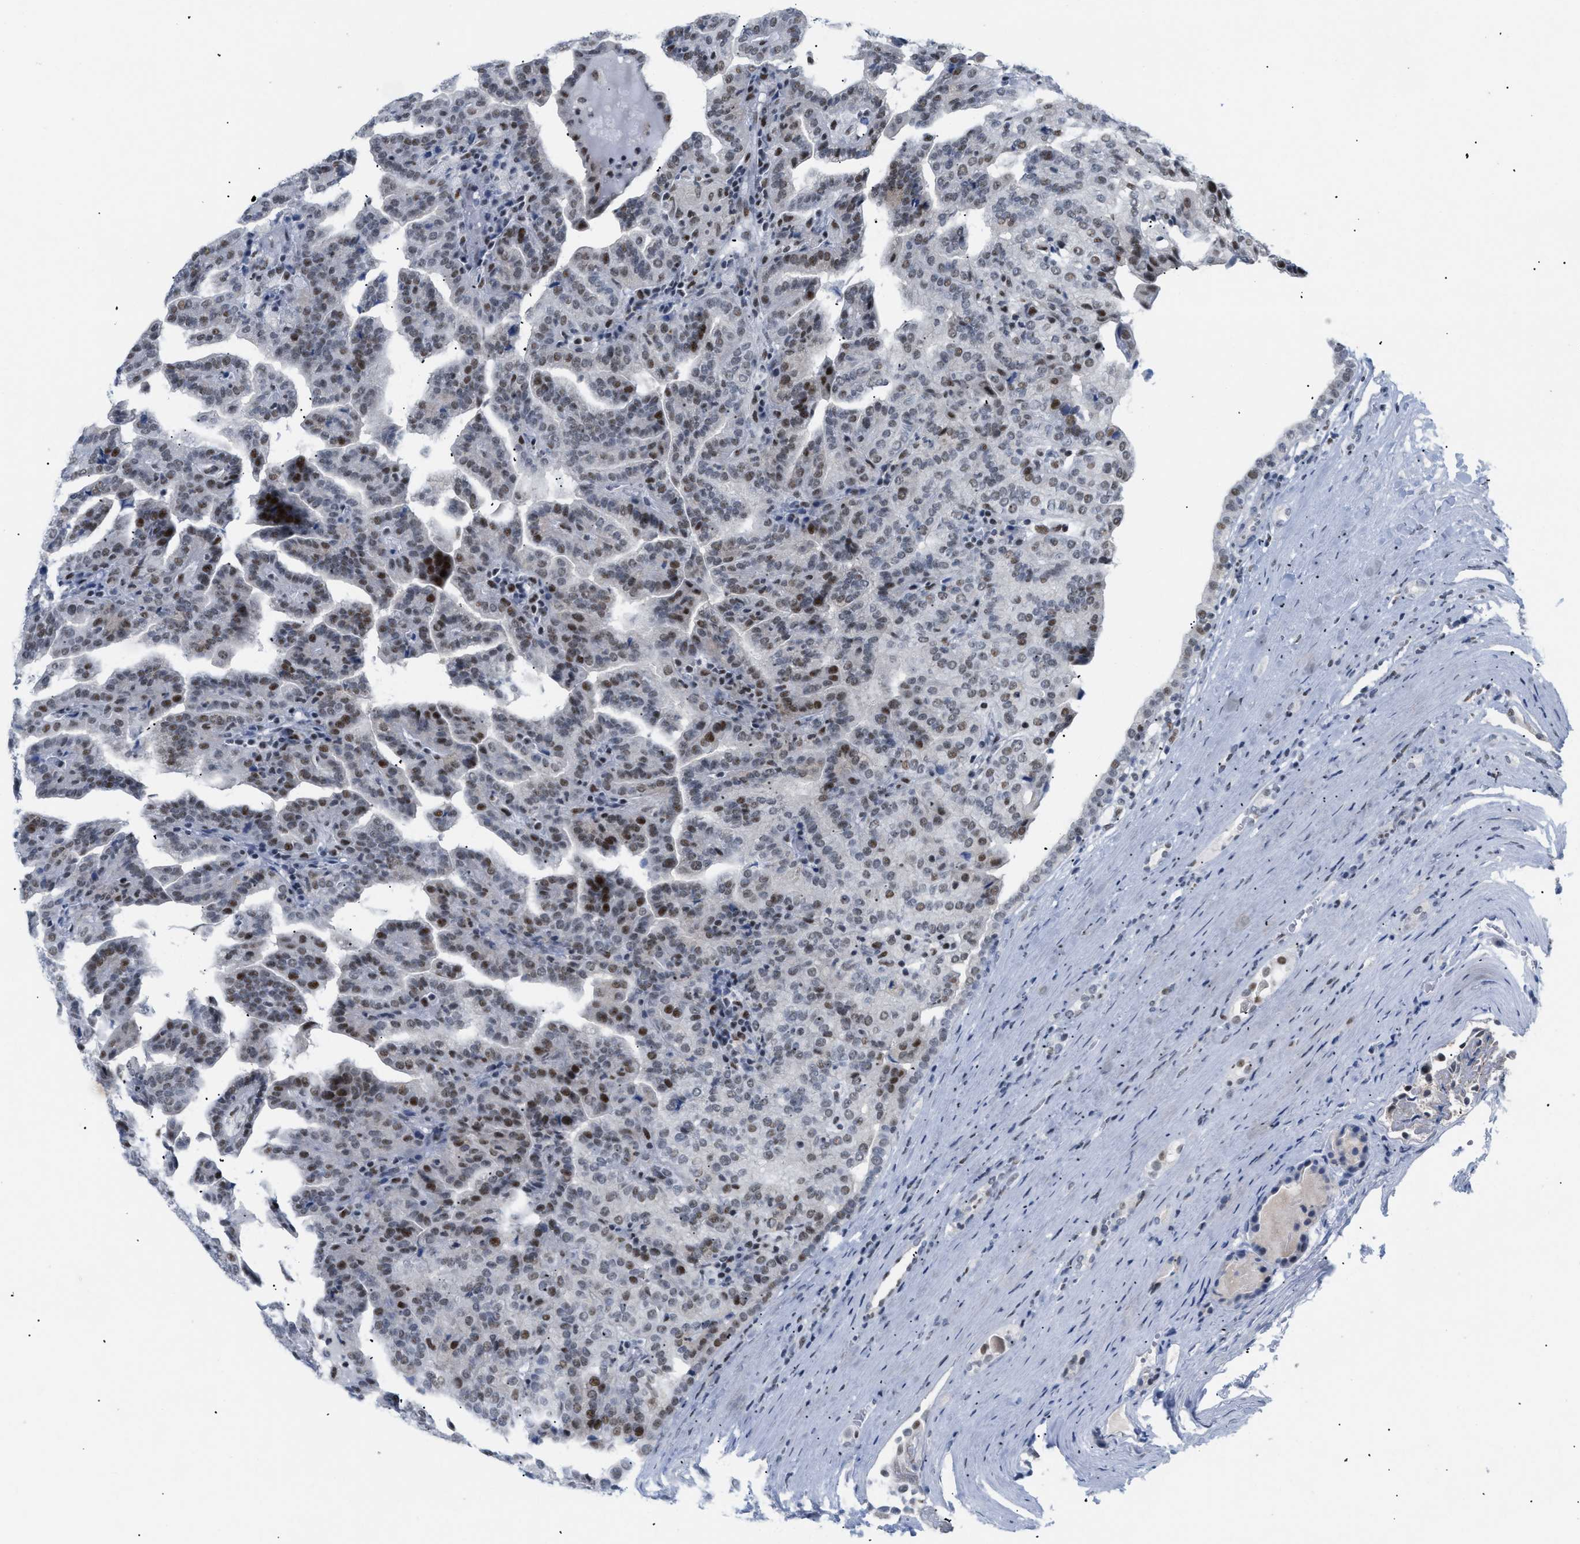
{"staining": {"intensity": "moderate", "quantity": ">75%", "location": "nuclear"}, "tissue": "renal cancer", "cell_type": "Tumor cells", "image_type": "cancer", "snomed": [{"axis": "morphology", "description": "Adenocarcinoma, NOS"}, {"axis": "topography", "description": "Kidney"}], "caption": "Moderate nuclear expression is identified in approximately >75% of tumor cells in renal adenocarcinoma.", "gene": "MED1", "patient": {"sex": "male", "age": 61}}